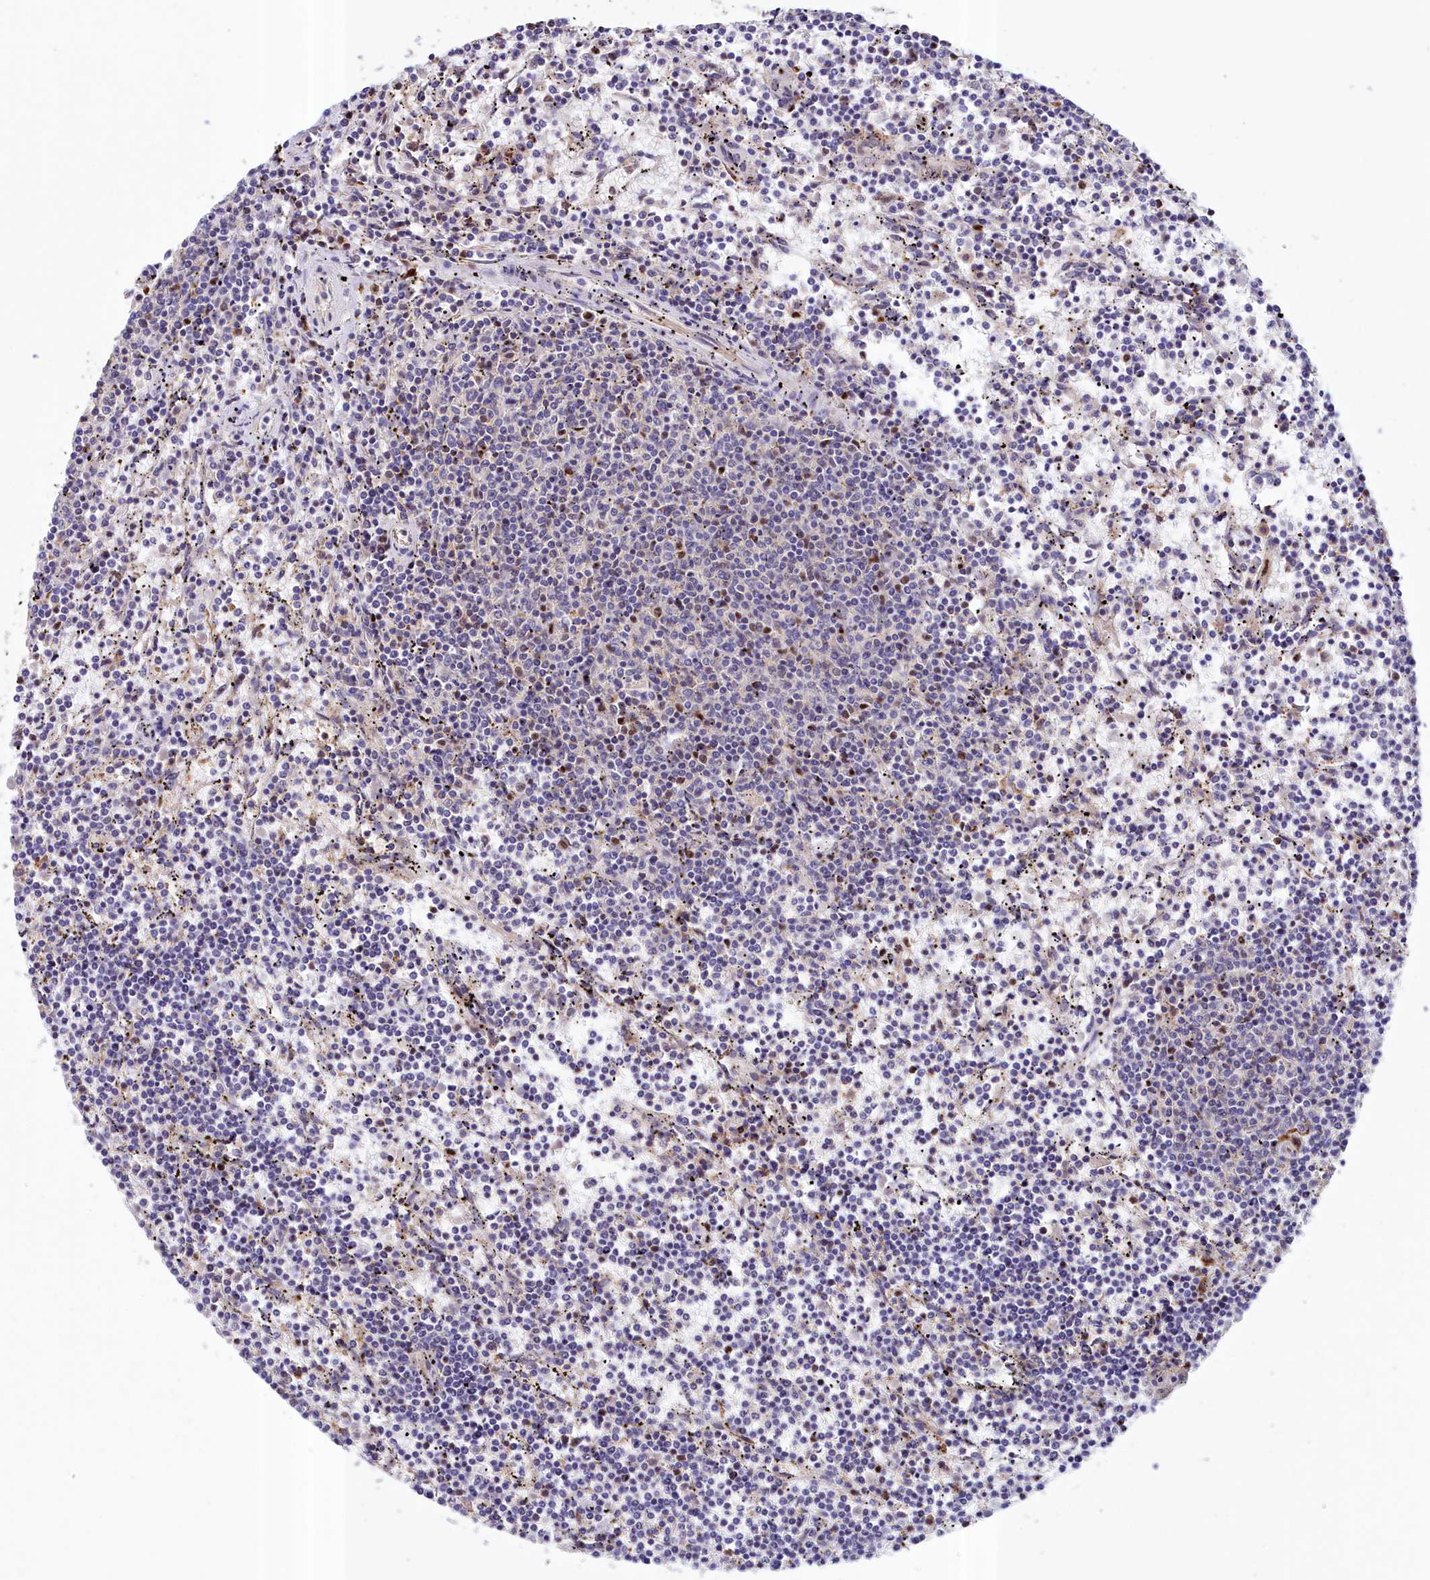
{"staining": {"intensity": "negative", "quantity": "none", "location": "none"}, "tissue": "lymphoma", "cell_type": "Tumor cells", "image_type": "cancer", "snomed": [{"axis": "morphology", "description": "Malignant lymphoma, non-Hodgkin's type, Low grade"}, {"axis": "topography", "description": "Spleen"}], "caption": "Tumor cells are negative for protein expression in human lymphoma.", "gene": "NEURL4", "patient": {"sex": "female", "age": 50}}